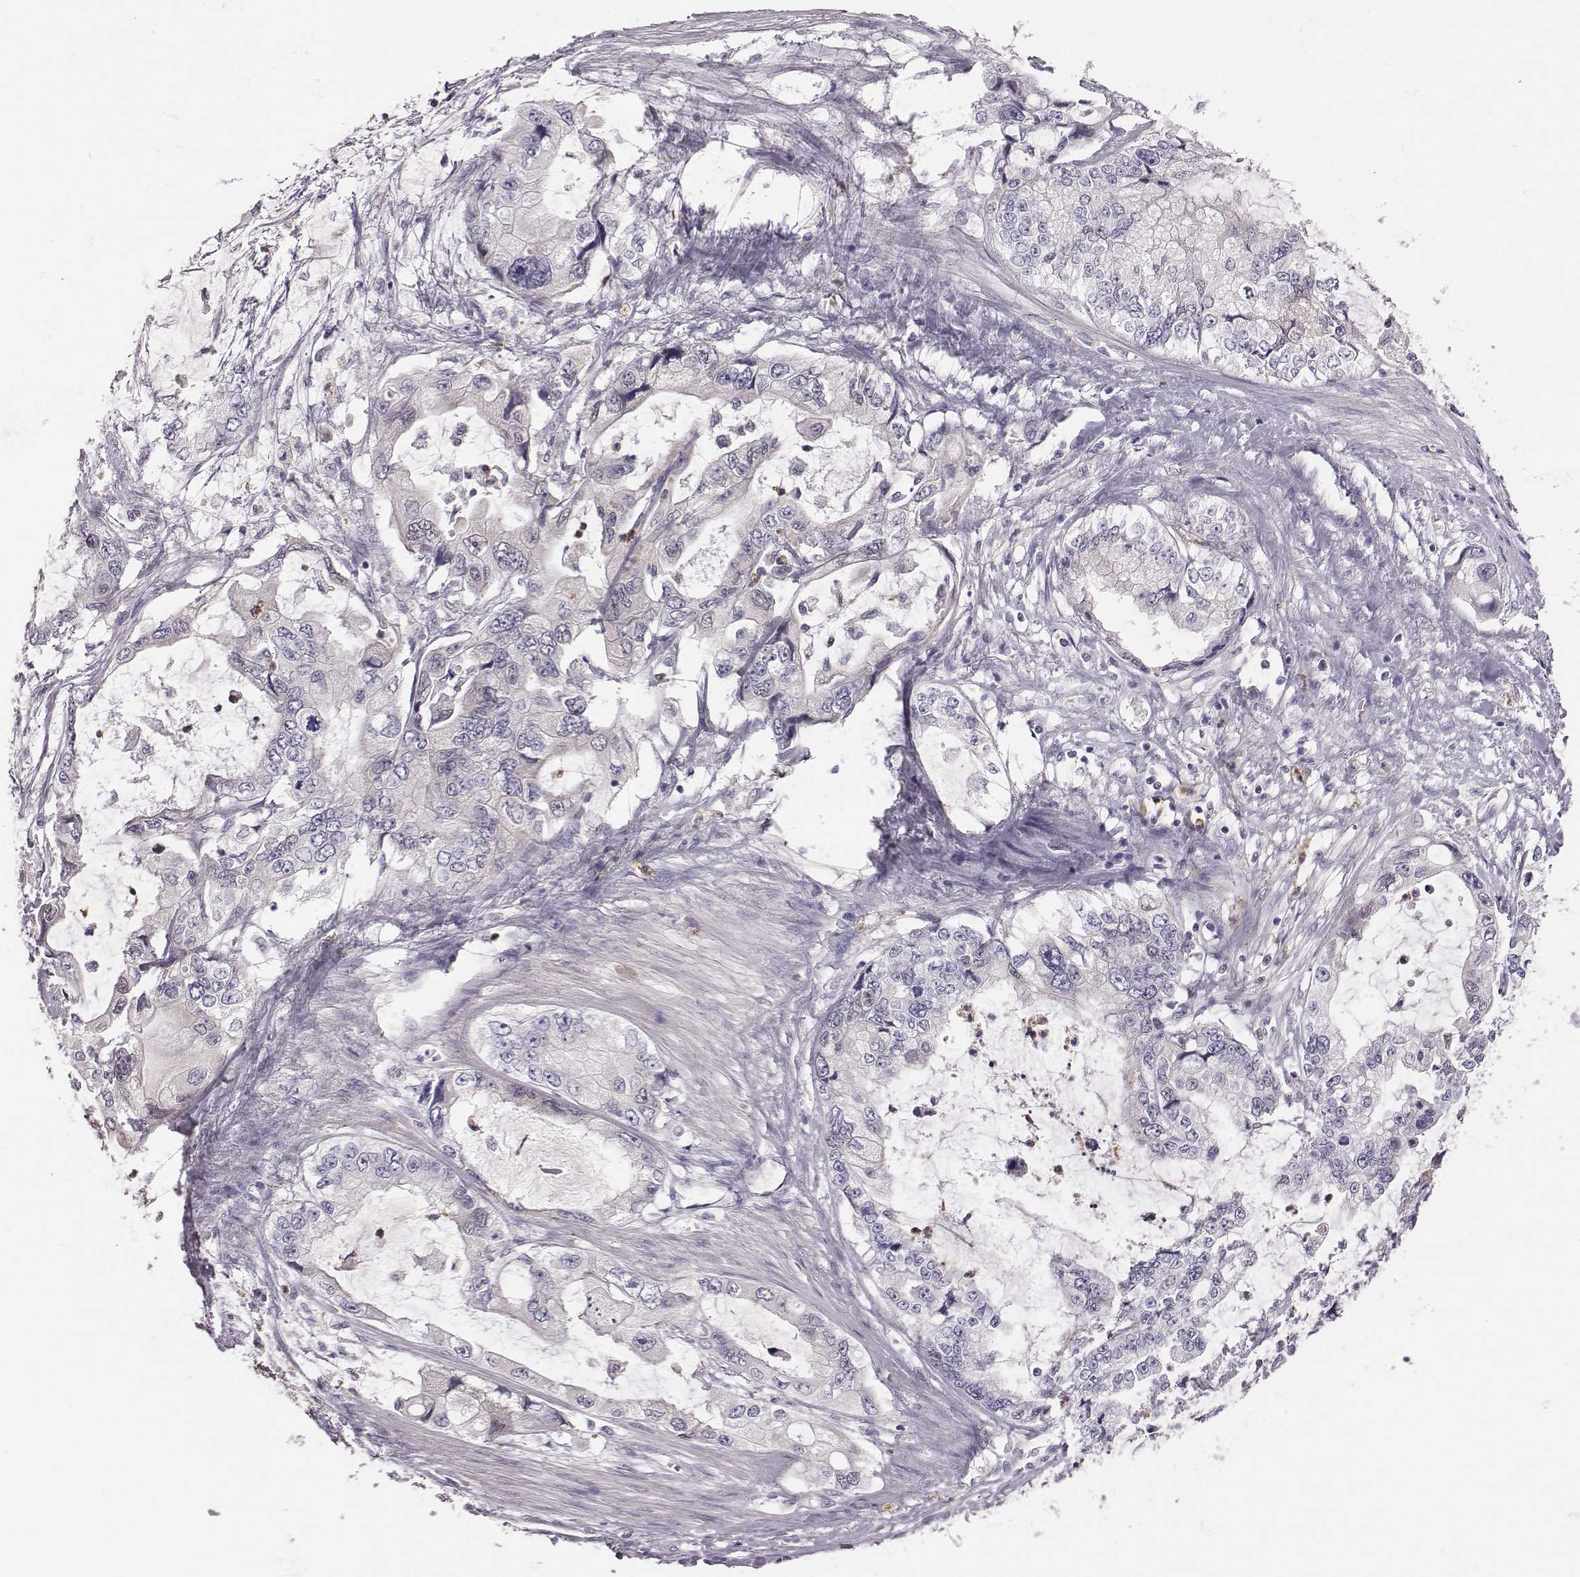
{"staining": {"intensity": "negative", "quantity": "none", "location": "none"}, "tissue": "stomach cancer", "cell_type": "Tumor cells", "image_type": "cancer", "snomed": [{"axis": "morphology", "description": "Adenocarcinoma, NOS"}, {"axis": "topography", "description": "Pancreas"}, {"axis": "topography", "description": "Stomach, upper"}, {"axis": "topography", "description": "Stomach"}], "caption": "Tumor cells show no significant protein staining in stomach adenocarcinoma. (DAB (3,3'-diaminobenzidine) immunohistochemistry with hematoxylin counter stain).", "gene": "KMO", "patient": {"sex": "male", "age": 77}}